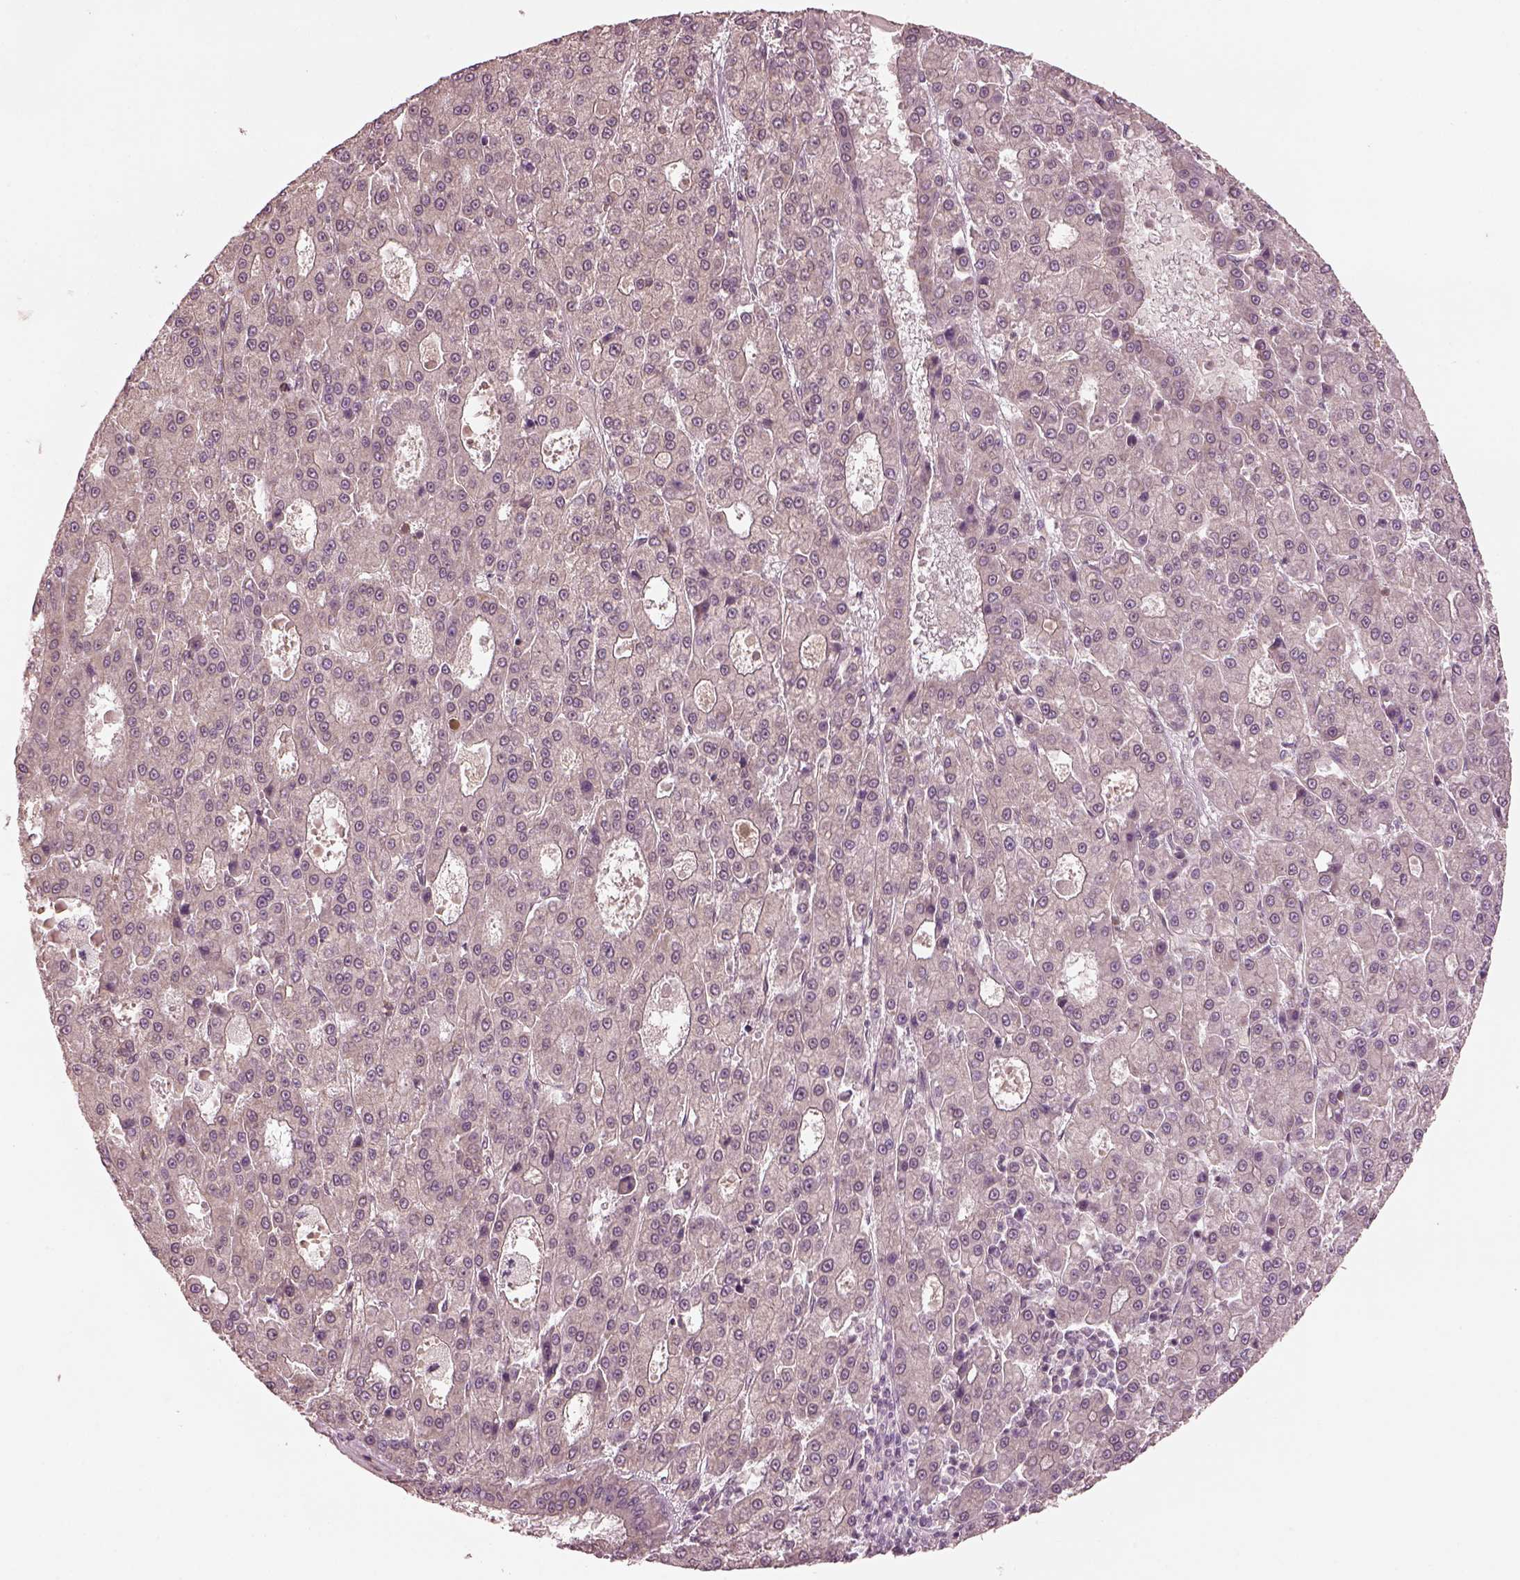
{"staining": {"intensity": "negative", "quantity": "none", "location": "none"}, "tissue": "liver cancer", "cell_type": "Tumor cells", "image_type": "cancer", "snomed": [{"axis": "morphology", "description": "Carcinoma, Hepatocellular, NOS"}, {"axis": "topography", "description": "Liver"}], "caption": "An immunohistochemistry photomicrograph of liver cancer is shown. There is no staining in tumor cells of liver cancer.", "gene": "LSM14A", "patient": {"sex": "male", "age": 70}}